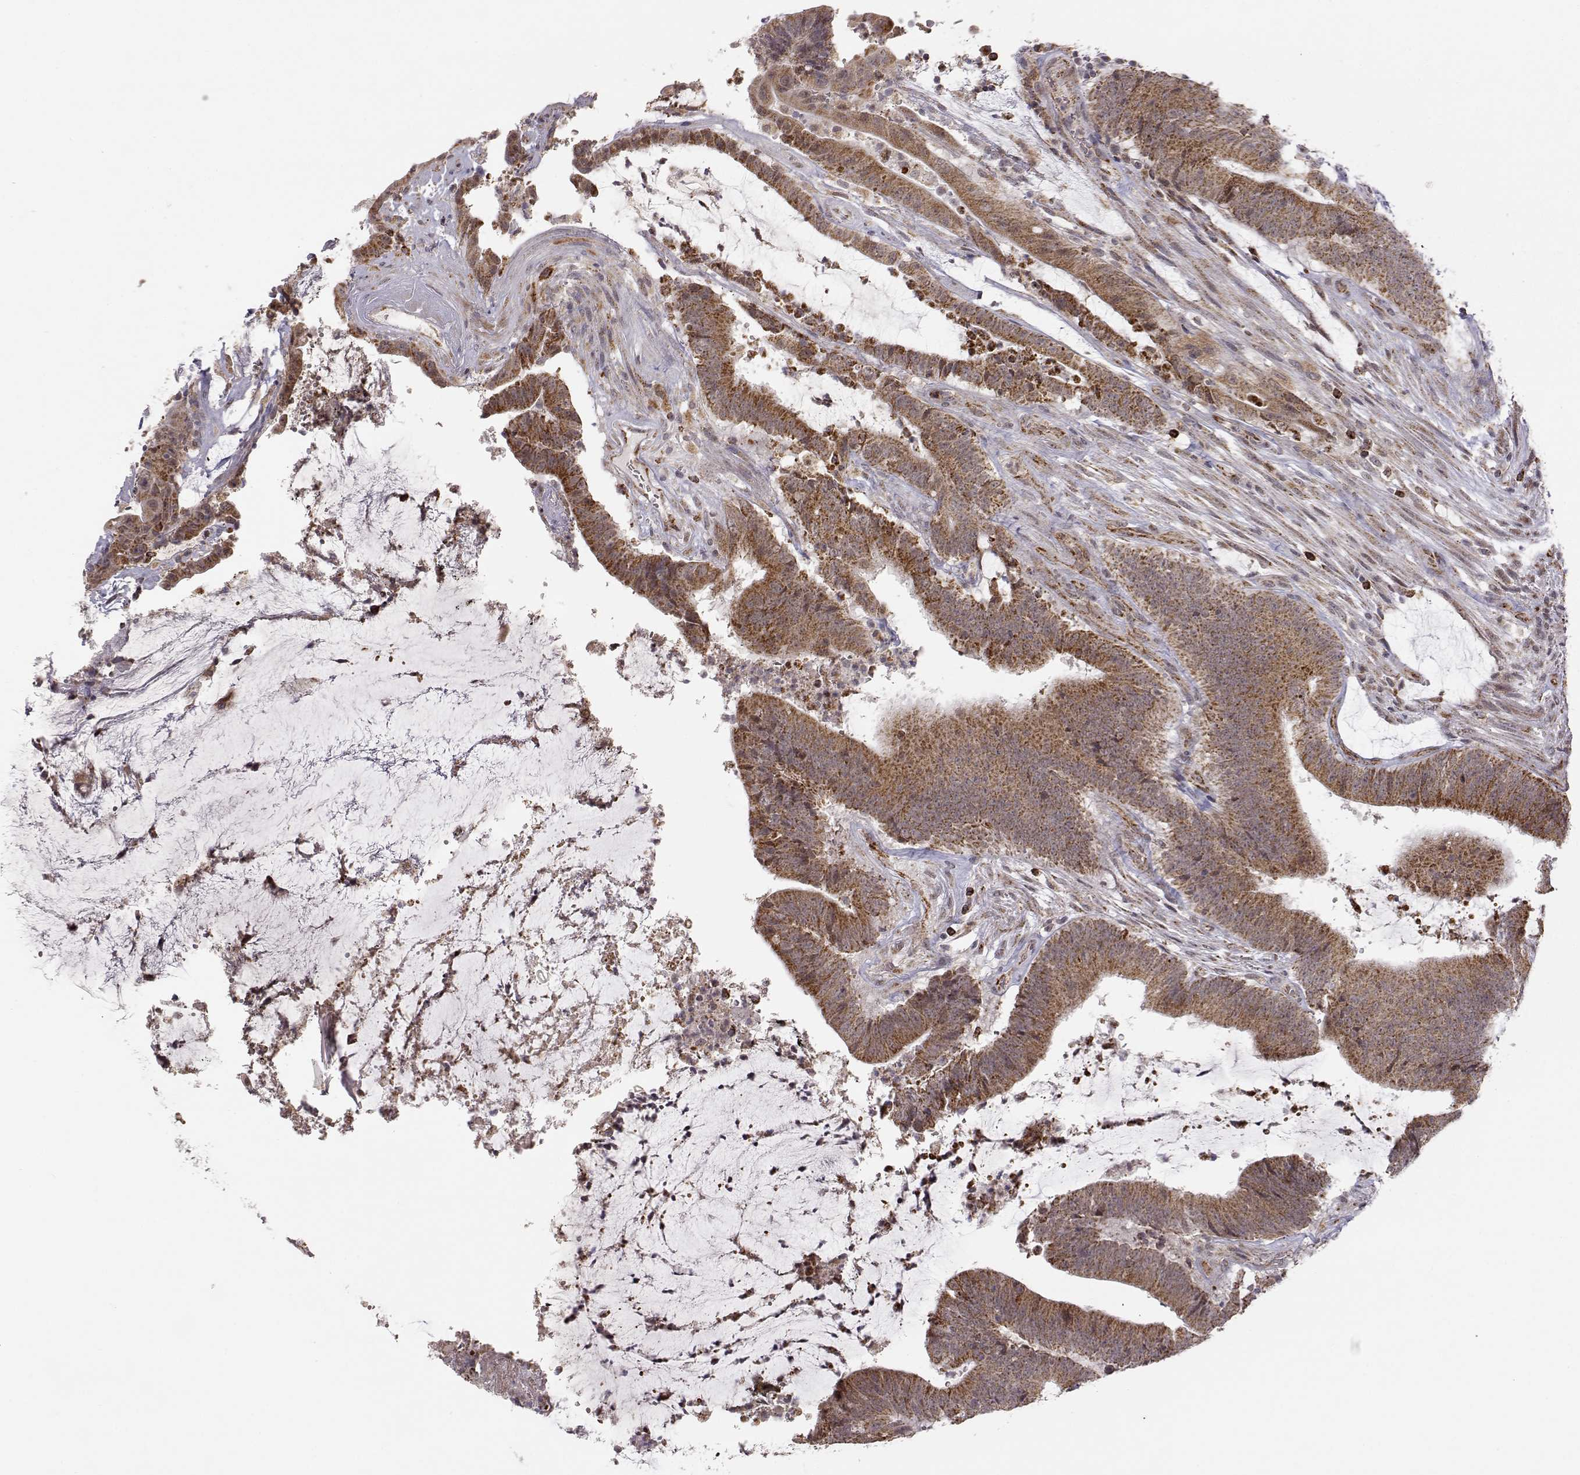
{"staining": {"intensity": "moderate", "quantity": ">75%", "location": "cytoplasmic/membranous"}, "tissue": "colorectal cancer", "cell_type": "Tumor cells", "image_type": "cancer", "snomed": [{"axis": "morphology", "description": "Adenocarcinoma, NOS"}, {"axis": "topography", "description": "Colon"}], "caption": "There is medium levels of moderate cytoplasmic/membranous positivity in tumor cells of colorectal adenocarcinoma, as demonstrated by immunohistochemical staining (brown color).", "gene": "EXOG", "patient": {"sex": "female", "age": 43}}